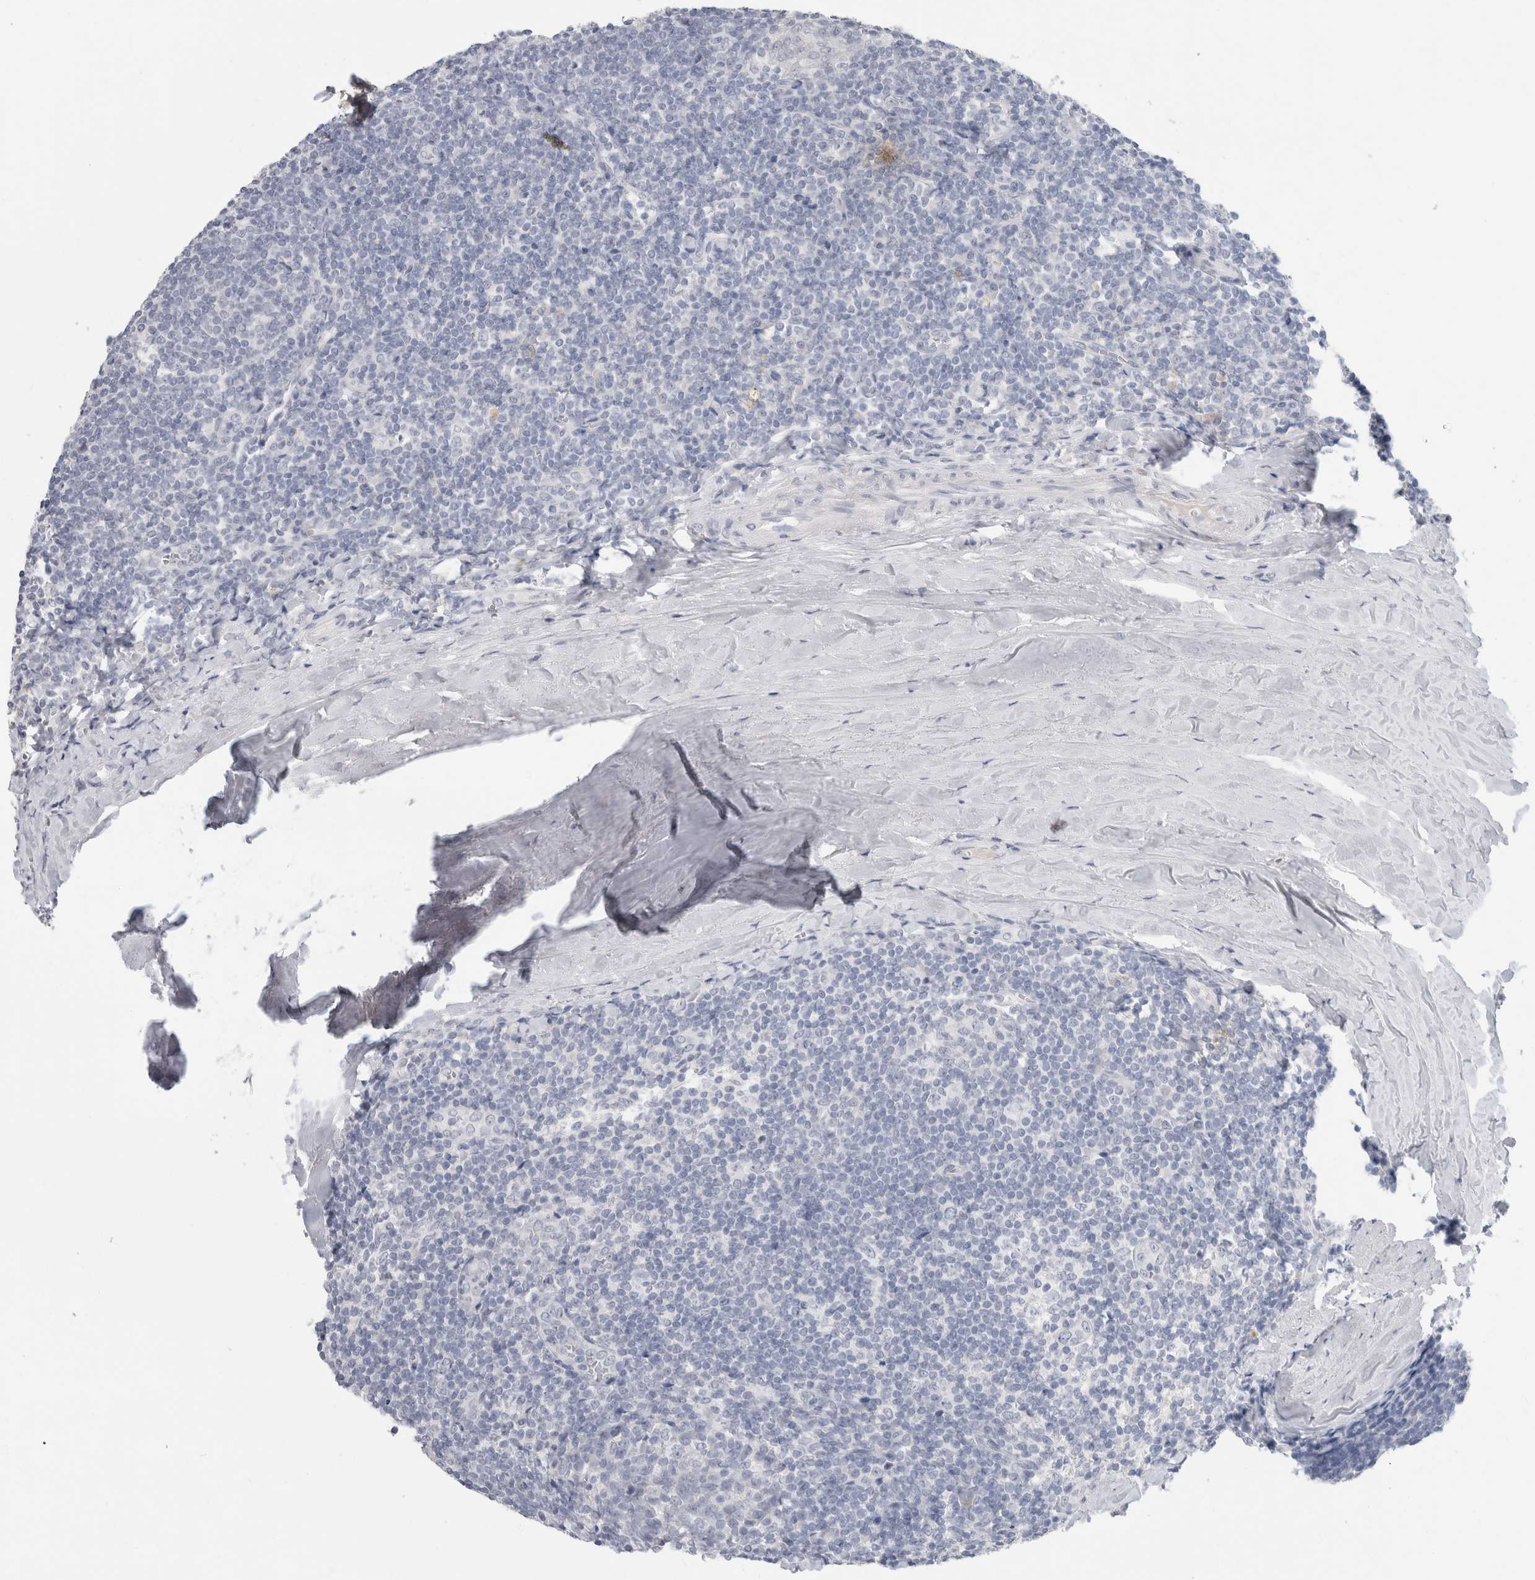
{"staining": {"intensity": "negative", "quantity": "none", "location": "none"}, "tissue": "tonsil", "cell_type": "Germinal center cells", "image_type": "normal", "snomed": [{"axis": "morphology", "description": "Normal tissue, NOS"}, {"axis": "topography", "description": "Tonsil"}], "caption": "Immunohistochemical staining of benign tonsil displays no significant staining in germinal center cells.", "gene": "BCAN", "patient": {"sex": "male", "age": 37}}